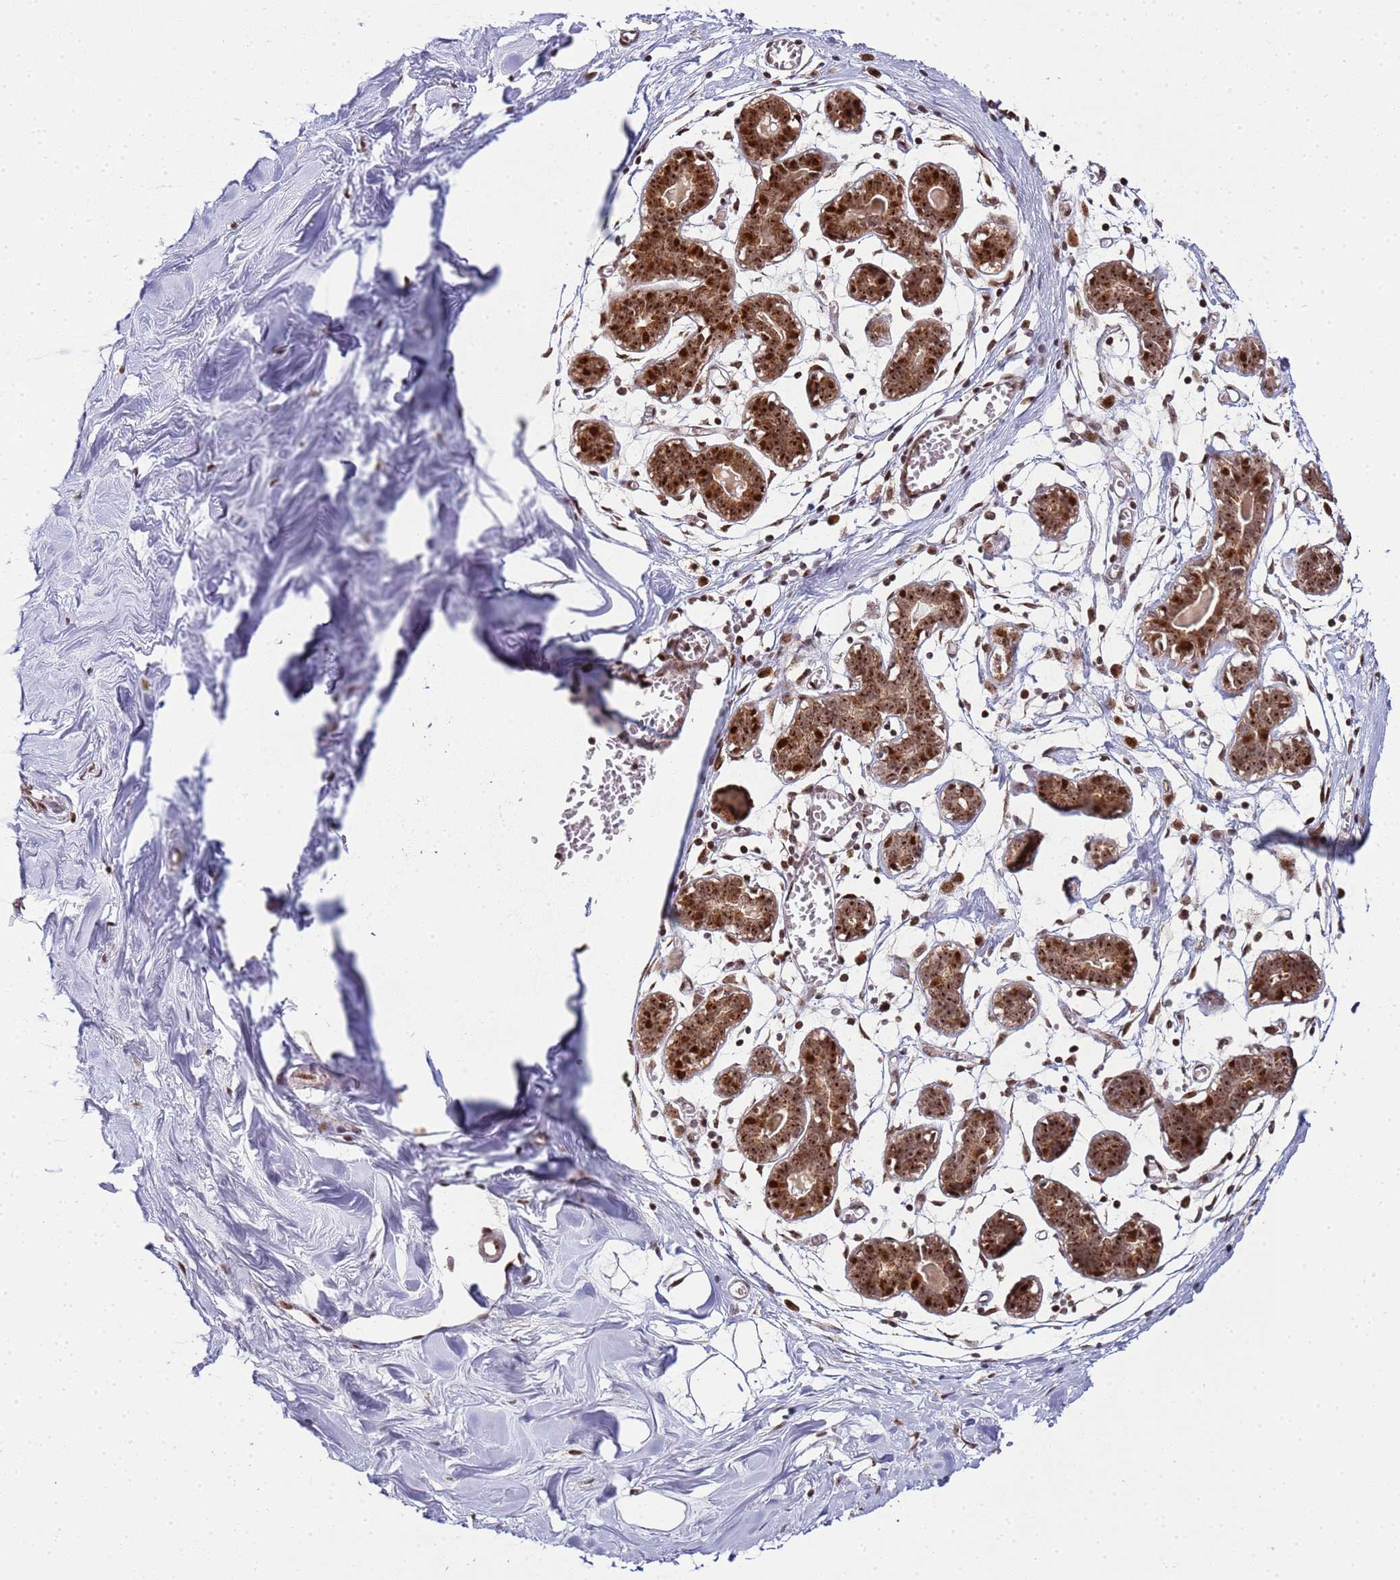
{"staining": {"intensity": "moderate", "quantity": ">75%", "location": "cytoplasmic/membranous,nuclear"}, "tissue": "breast", "cell_type": "Adipocytes", "image_type": "normal", "snomed": [{"axis": "morphology", "description": "Normal tissue, NOS"}, {"axis": "topography", "description": "Breast"}], "caption": "Benign breast reveals moderate cytoplasmic/membranous,nuclear expression in approximately >75% of adipocytes.", "gene": "PEX14", "patient": {"sex": "female", "age": 27}}